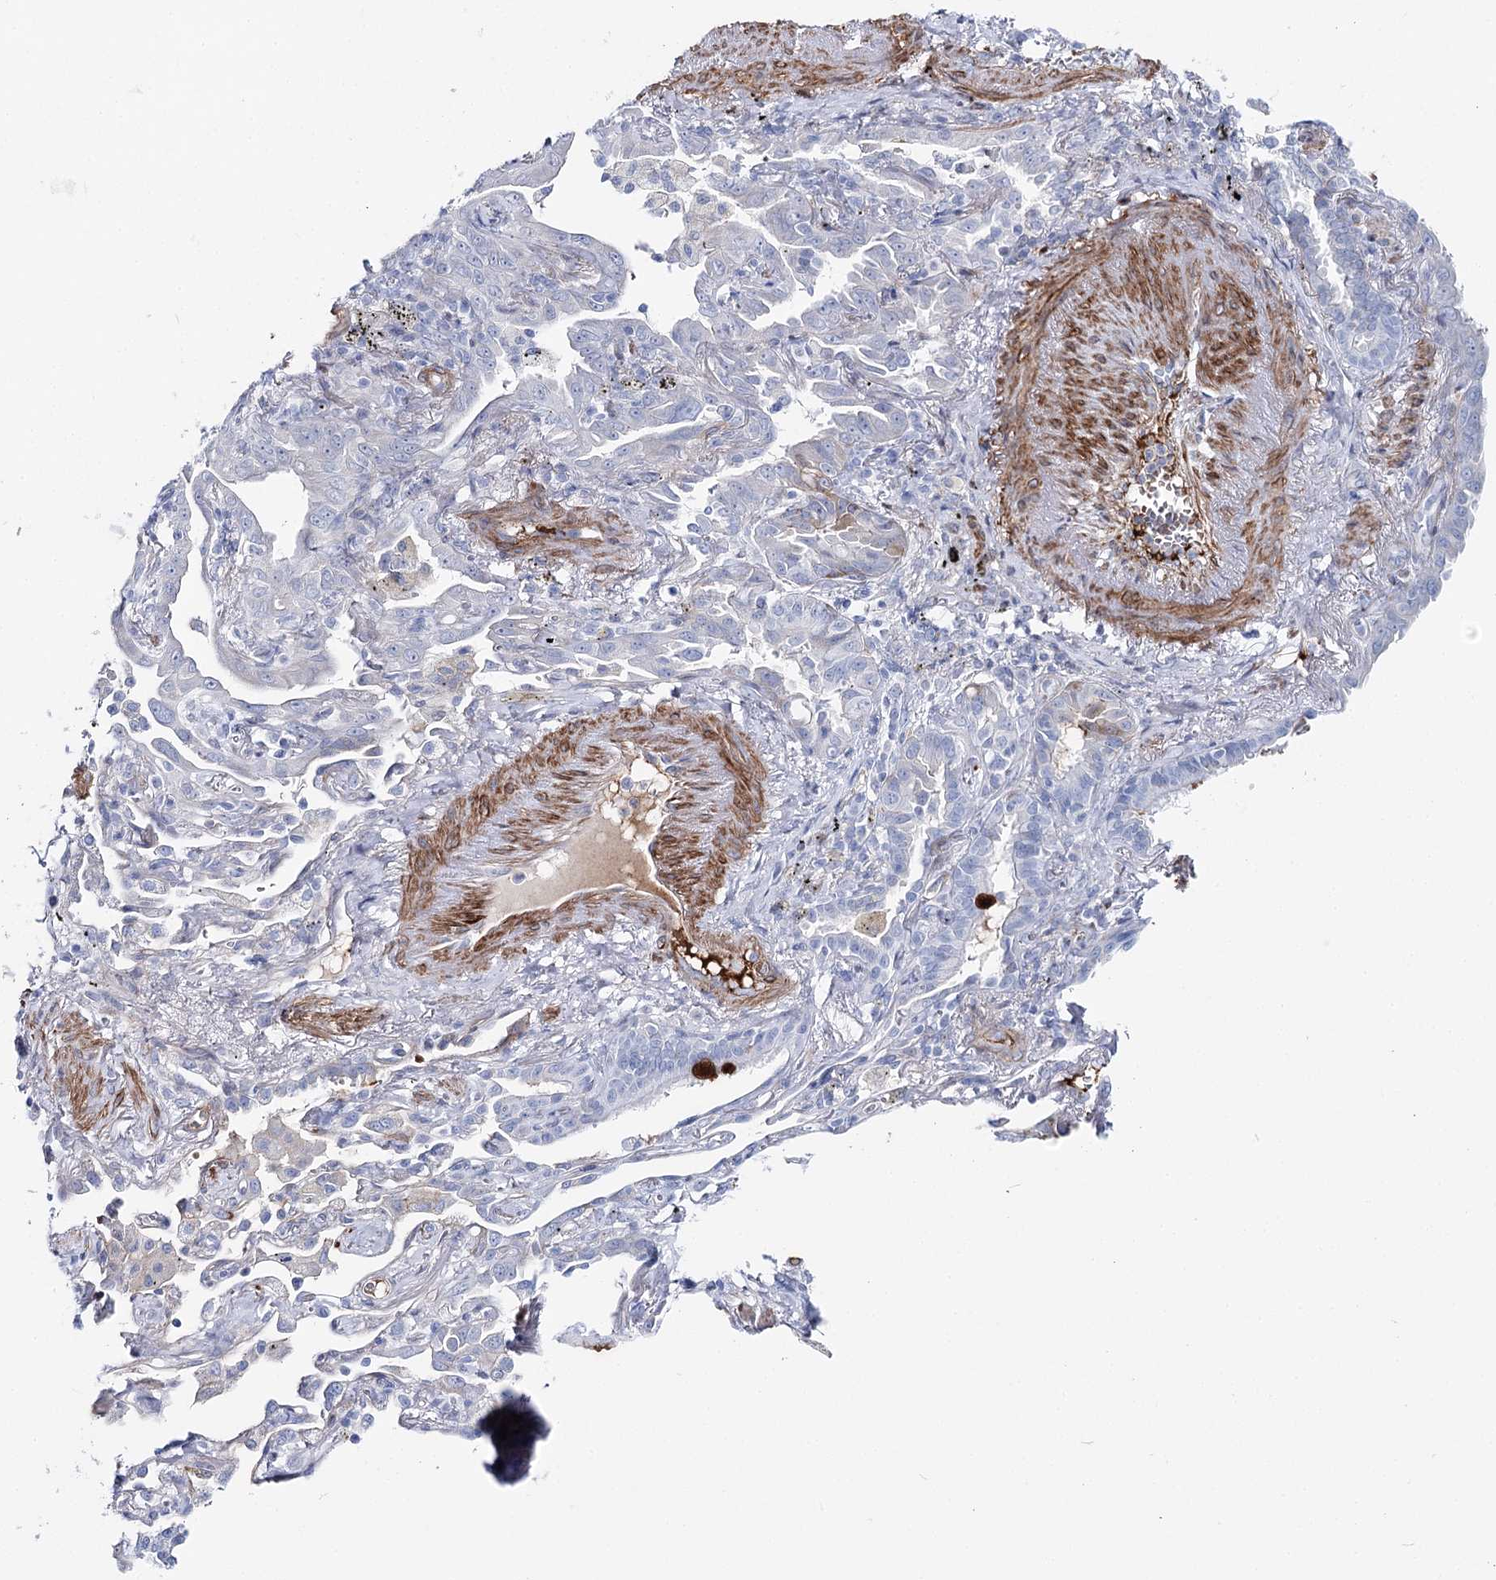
{"staining": {"intensity": "negative", "quantity": "none", "location": "none"}, "tissue": "lung cancer", "cell_type": "Tumor cells", "image_type": "cancer", "snomed": [{"axis": "morphology", "description": "Adenocarcinoma, NOS"}, {"axis": "topography", "description": "Lung"}], "caption": "Immunohistochemical staining of lung cancer reveals no significant positivity in tumor cells.", "gene": "ANKRD23", "patient": {"sex": "male", "age": 67}}